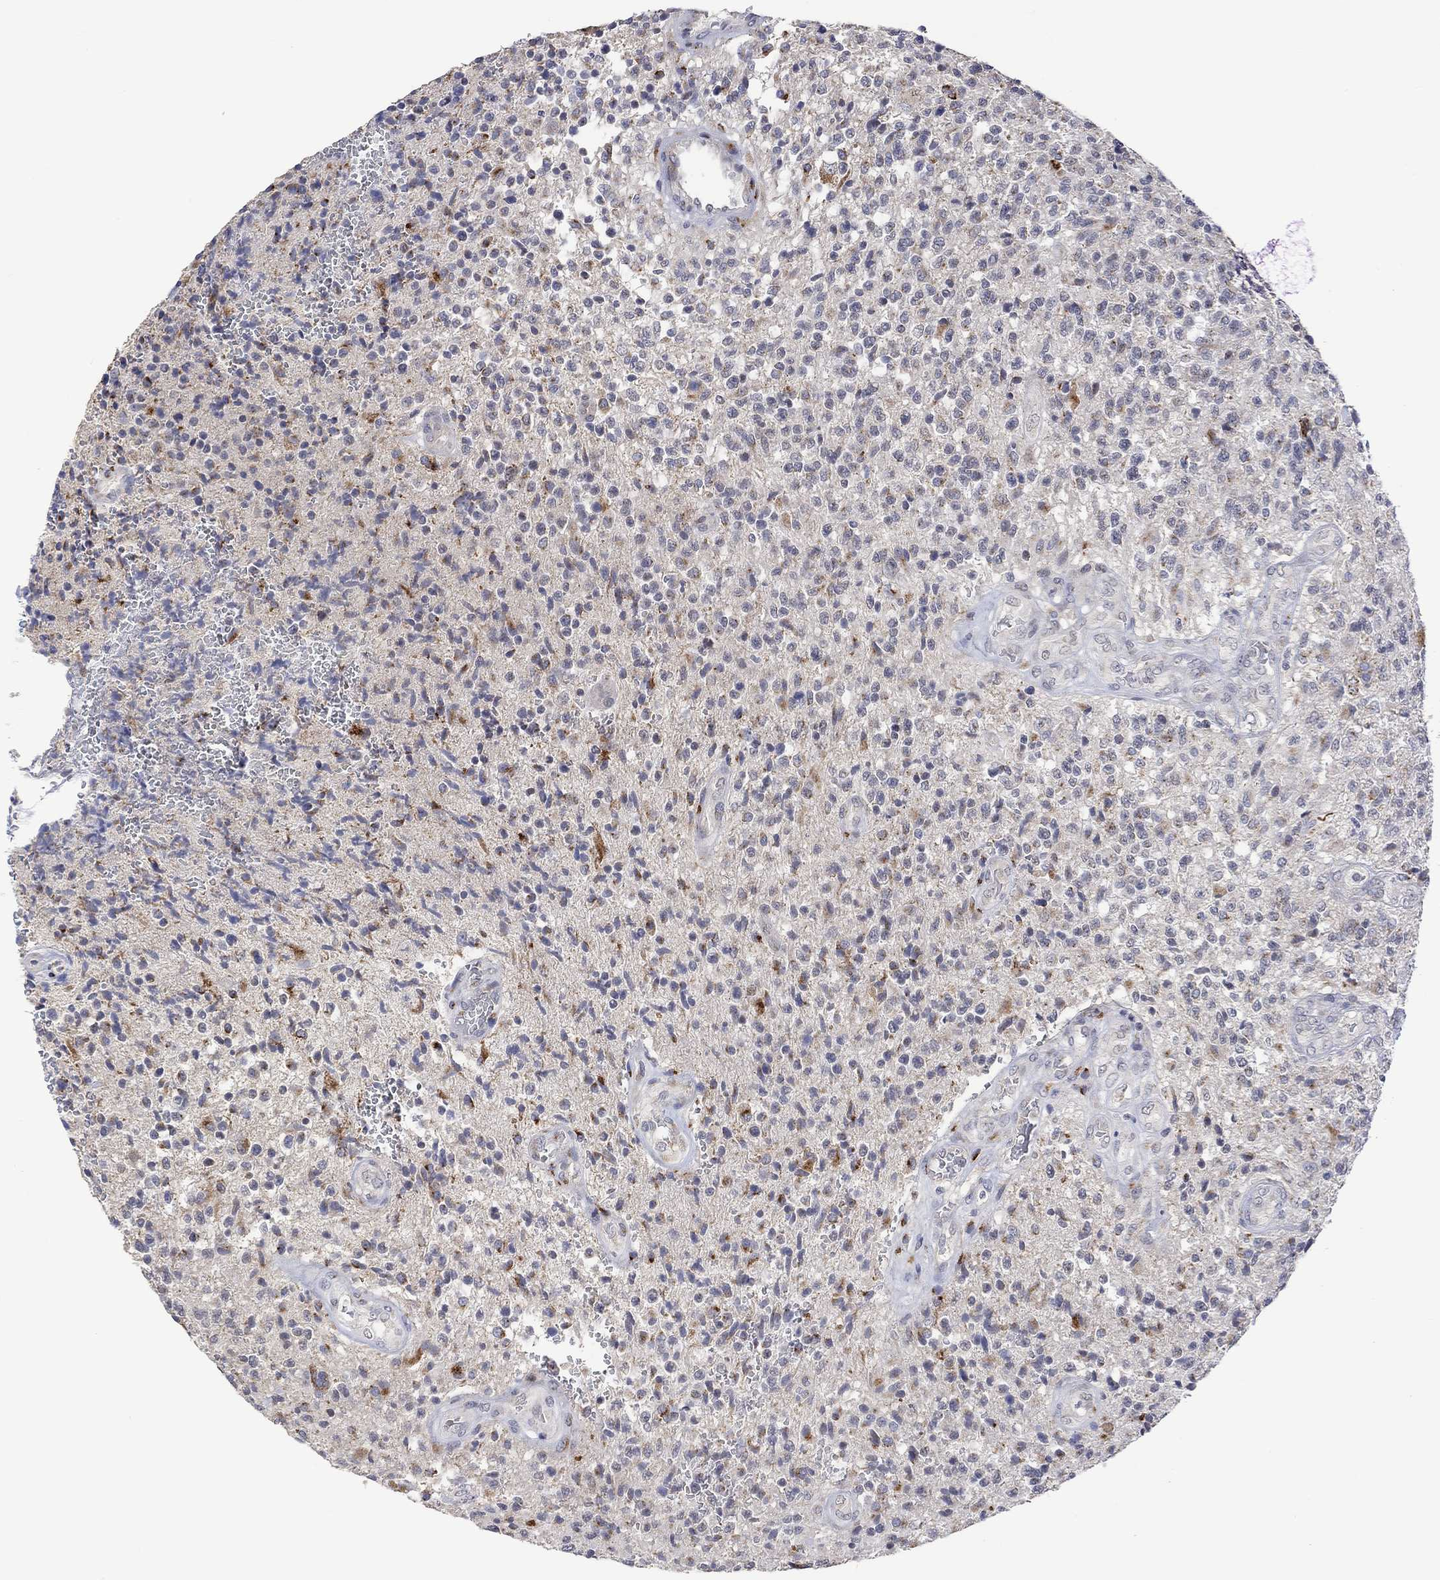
{"staining": {"intensity": "negative", "quantity": "none", "location": "none"}, "tissue": "glioma", "cell_type": "Tumor cells", "image_type": "cancer", "snomed": [{"axis": "morphology", "description": "Glioma, malignant, High grade"}, {"axis": "topography", "description": "Brain"}], "caption": "Tumor cells are negative for protein expression in human glioma. Brightfield microscopy of immunohistochemistry stained with DAB (3,3'-diaminobenzidine) (brown) and hematoxylin (blue), captured at high magnification.", "gene": "SLC48A1", "patient": {"sex": "male", "age": 56}}